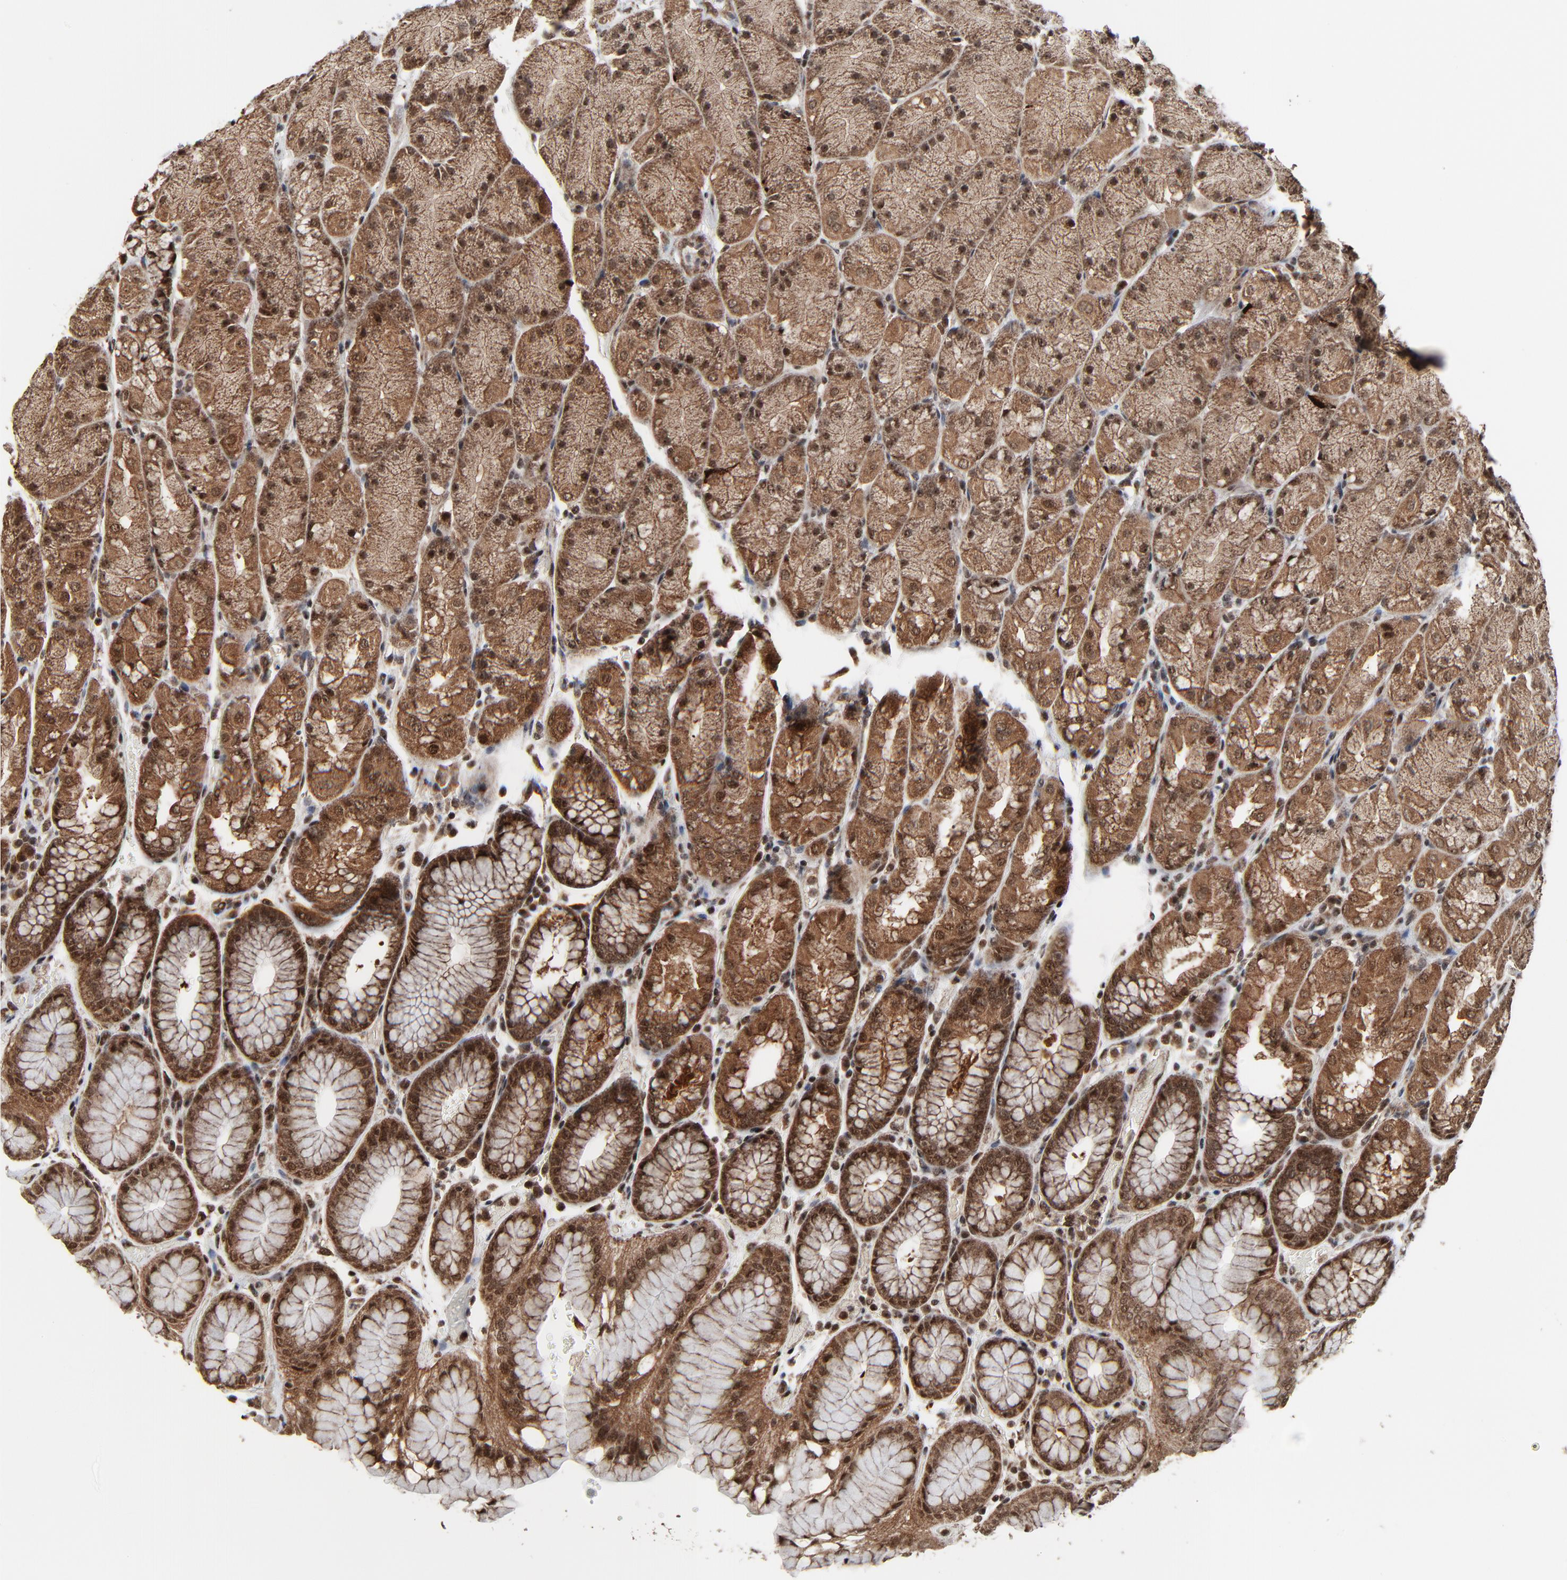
{"staining": {"intensity": "moderate", "quantity": ">75%", "location": "cytoplasmic/membranous,nuclear"}, "tissue": "stomach", "cell_type": "Glandular cells", "image_type": "normal", "snomed": [{"axis": "morphology", "description": "Normal tissue, NOS"}, {"axis": "topography", "description": "Stomach, upper"}, {"axis": "topography", "description": "Stomach"}], "caption": "Brown immunohistochemical staining in normal human stomach displays moderate cytoplasmic/membranous,nuclear expression in about >75% of glandular cells. (DAB (3,3'-diaminobenzidine) IHC, brown staining for protein, blue staining for nuclei).", "gene": "RHOJ", "patient": {"sex": "male", "age": 76}}